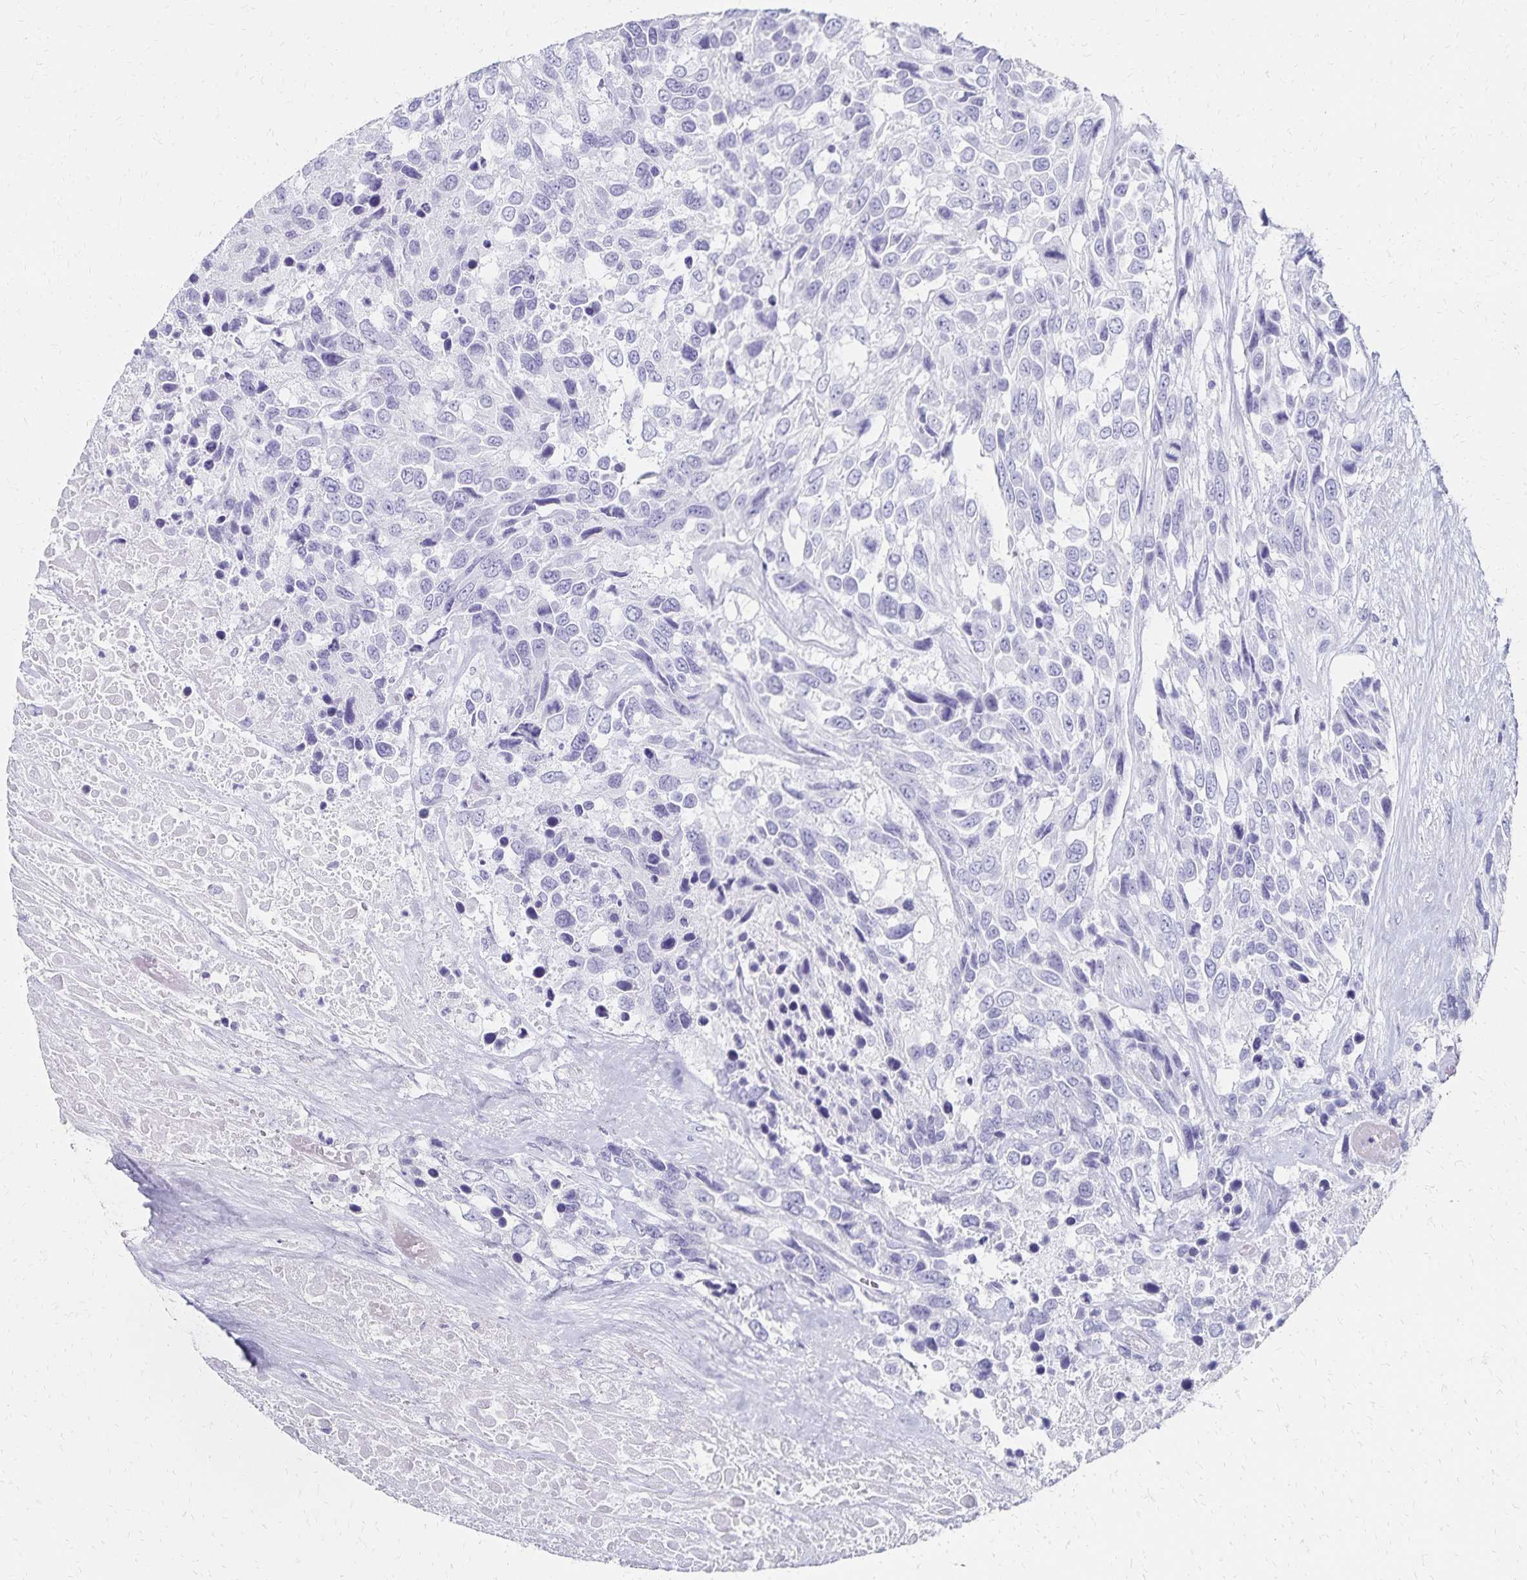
{"staining": {"intensity": "negative", "quantity": "none", "location": "none"}, "tissue": "urothelial cancer", "cell_type": "Tumor cells", "image_type": "cancer", "snomed": [{"axis": "morphology", "description": "Urothelial carcinoma, High grade"}, {"axis": "topography", "description": "Urinary bladder"}], "caption": "Tumor cells are negative for brown protein staining in urothelial cancer.", "gene": "GIP", "patient": {"sex": "female", "age": 70}}